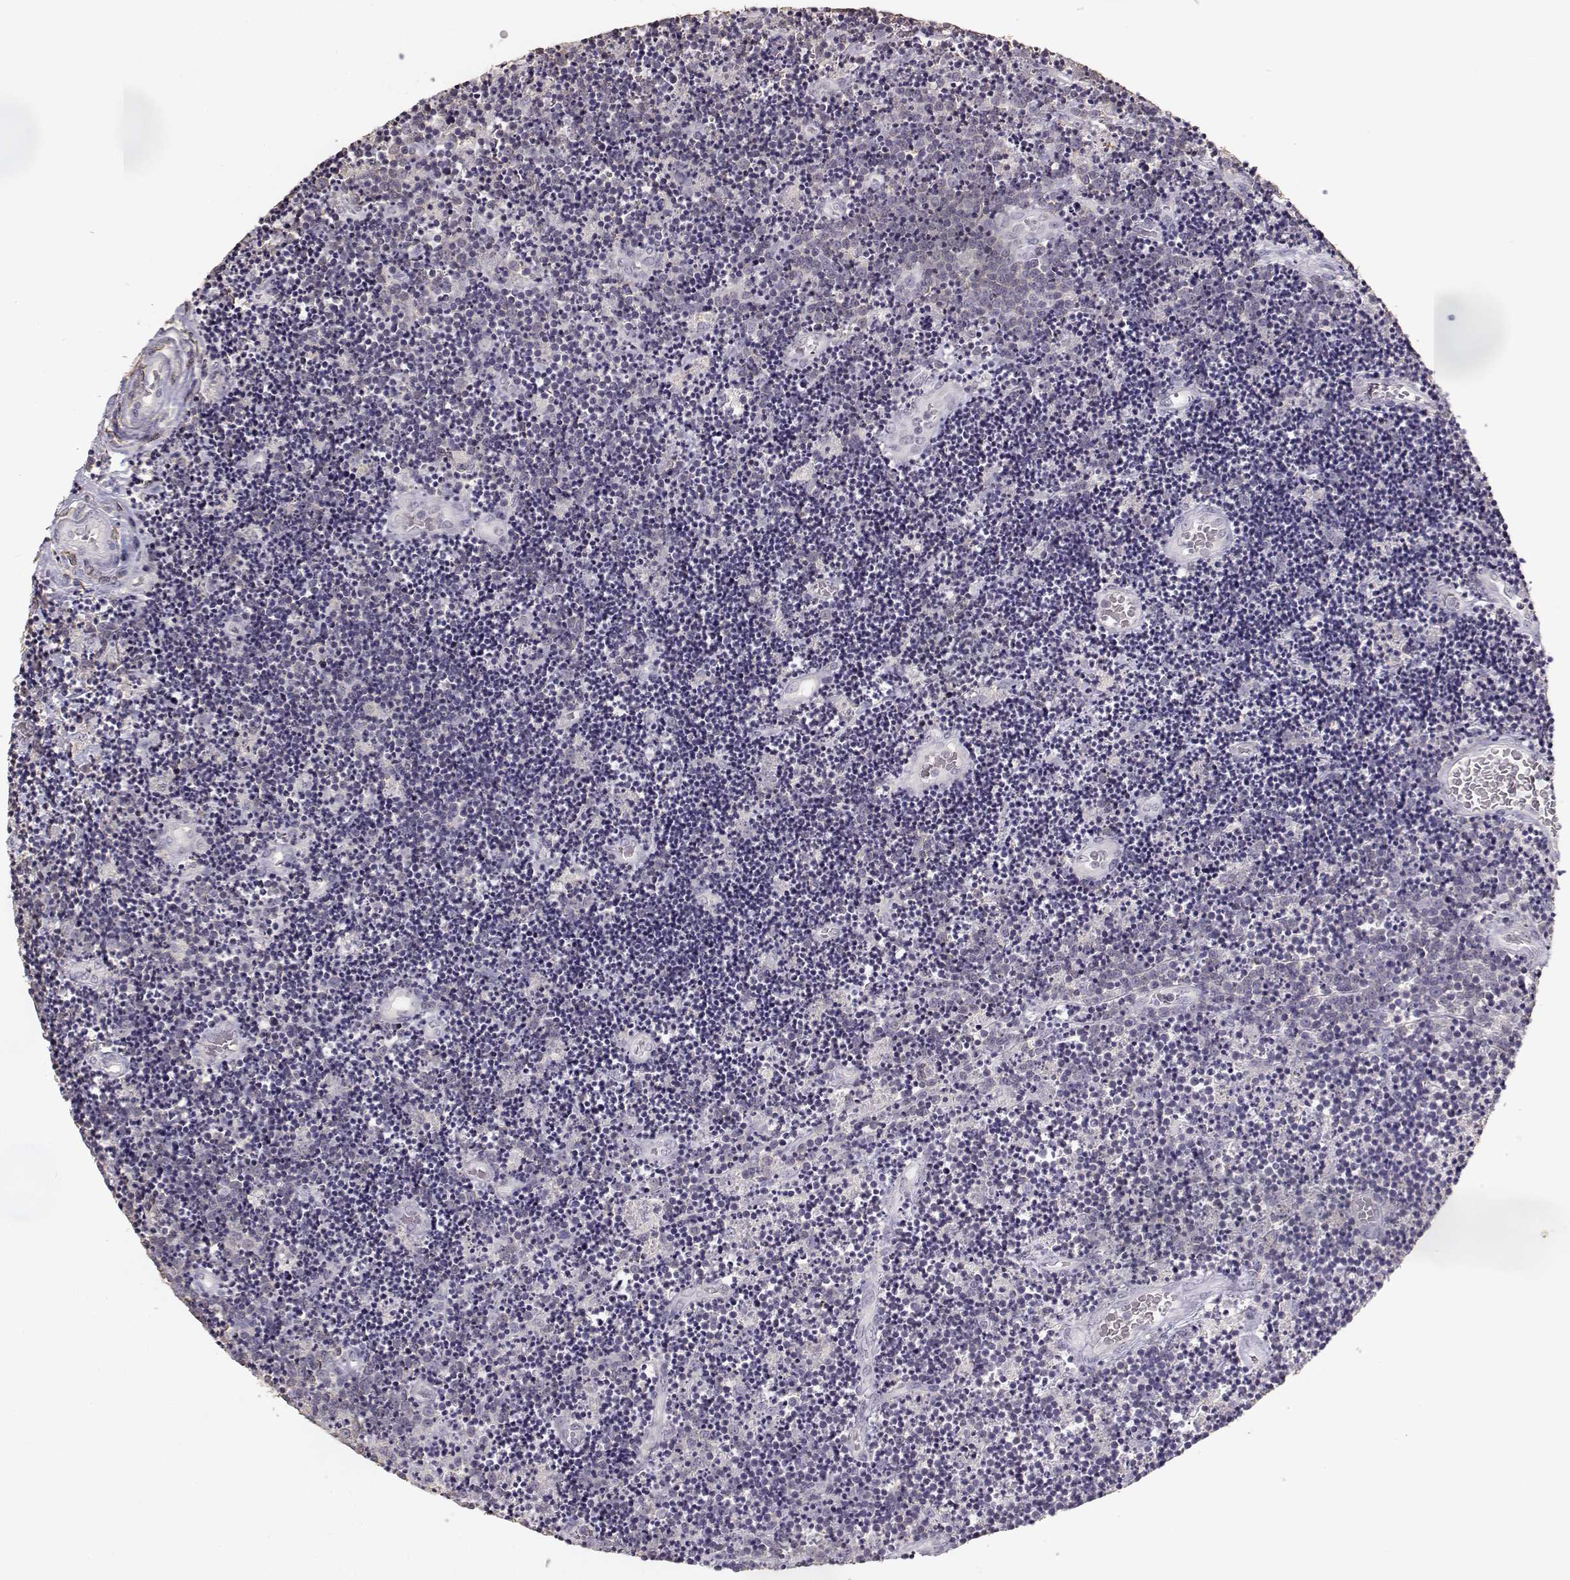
{"staining": {"intensity": "negative", "quantity": "none", "location": "none"}, "tissue": "lymphoma", "cell_type": "Tumor cells", "image_type": "cancer", "snomed": [{"axis": "morphology", "description": "Malignant lymphoma, non-Hodgkin's type, Low grade"}, {"axis": "topography", "description": "Brain"}], "caption": "IHC image of lymphoma stained for a protein (brown), which demonstrates no expression in tumor cells.", "gene": "UROC1", "patient": {"sex": "female", "age": 66}}